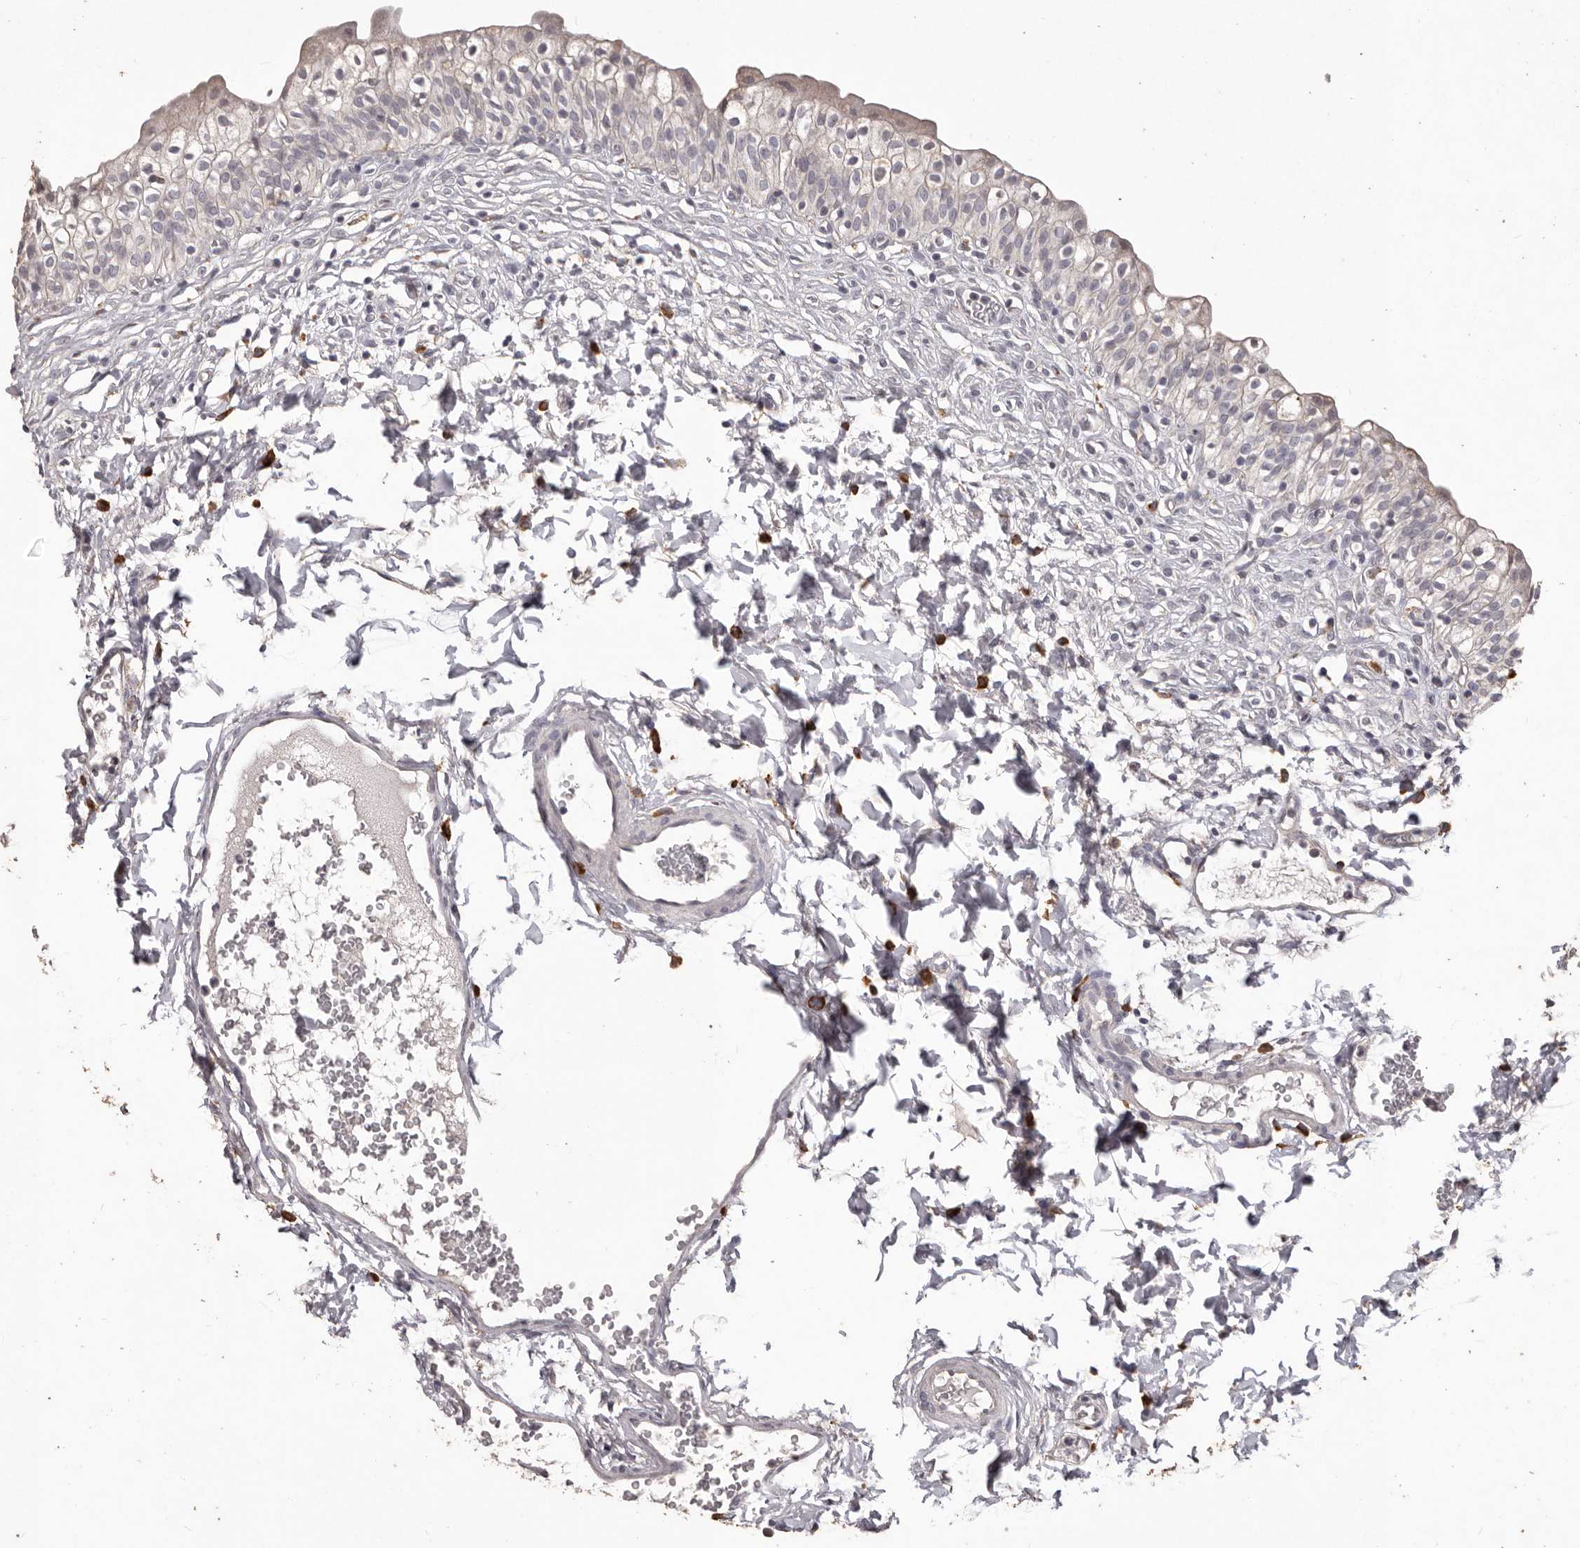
{"staining": {"intensity": "weak", "quantity": "25%-75%", "location": "cytoplasmic/membranous"}, "tissue": "urinary bladder", "cell_type": "Urothelial cells", "image_type": "normal", "snomed": [{"axis": "morphology", "description": "Normal tissue, NOS"}, {"axis": "topography", "description": "Urinary bladder"}], "caption": "Normal urinary bladder was stained to show a protein in brown. There is low levels of weak cytoplasmic/membranous staining in about 25%-75% of urothelial cells.", "gene": "PRSS27", "patient": {"sex": "male", "age": 55}}